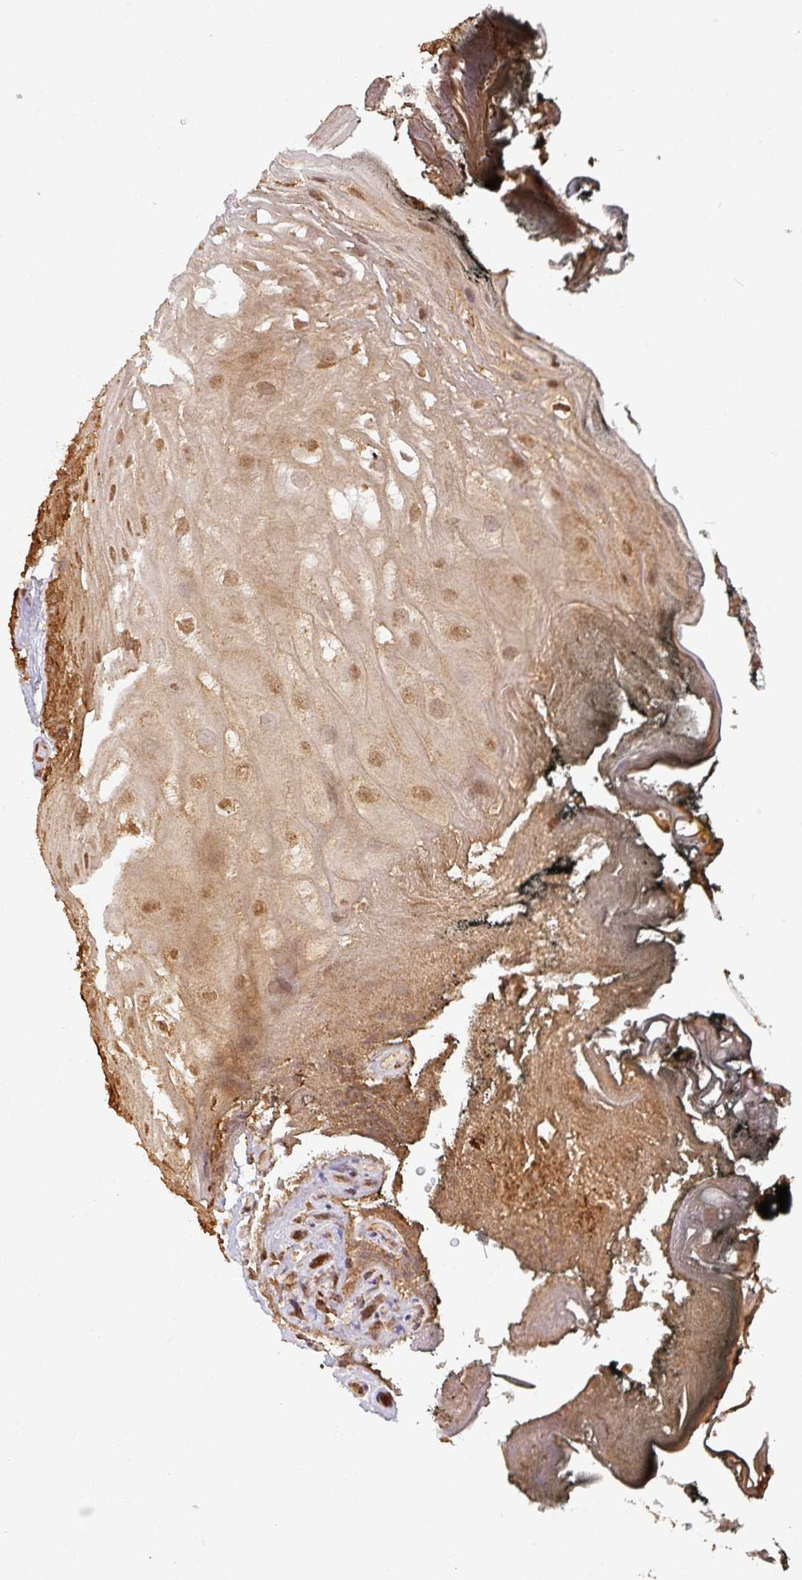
{"staining": {"intensity": "moderate", "quantity": ">75%", "location": "cytoplasmic/membranous,nuclear"}, "tissue": "oral mucosa", "cell_type": "Squamous epithelial cells", "image_type": "normal", "snomed": [{"axis": "morphology", "description": "Normal tissue, NOS"}, {"axis": "morphology", "description": "Squamous cell carcinoma, NOS"}, {"axis": "topography", "description": "Oral tissue"}, {"axis": "topography", "description": "Head-Neck"}], "caption": "Oral mucosa stained with immunohistochemistry shows moderate cytoplasmic/membranous,nuclear staining in approximately >75% of squamous epithelial cells.", "gene": "ZNF322", "patient": {"sex": "female", "age": 81}}